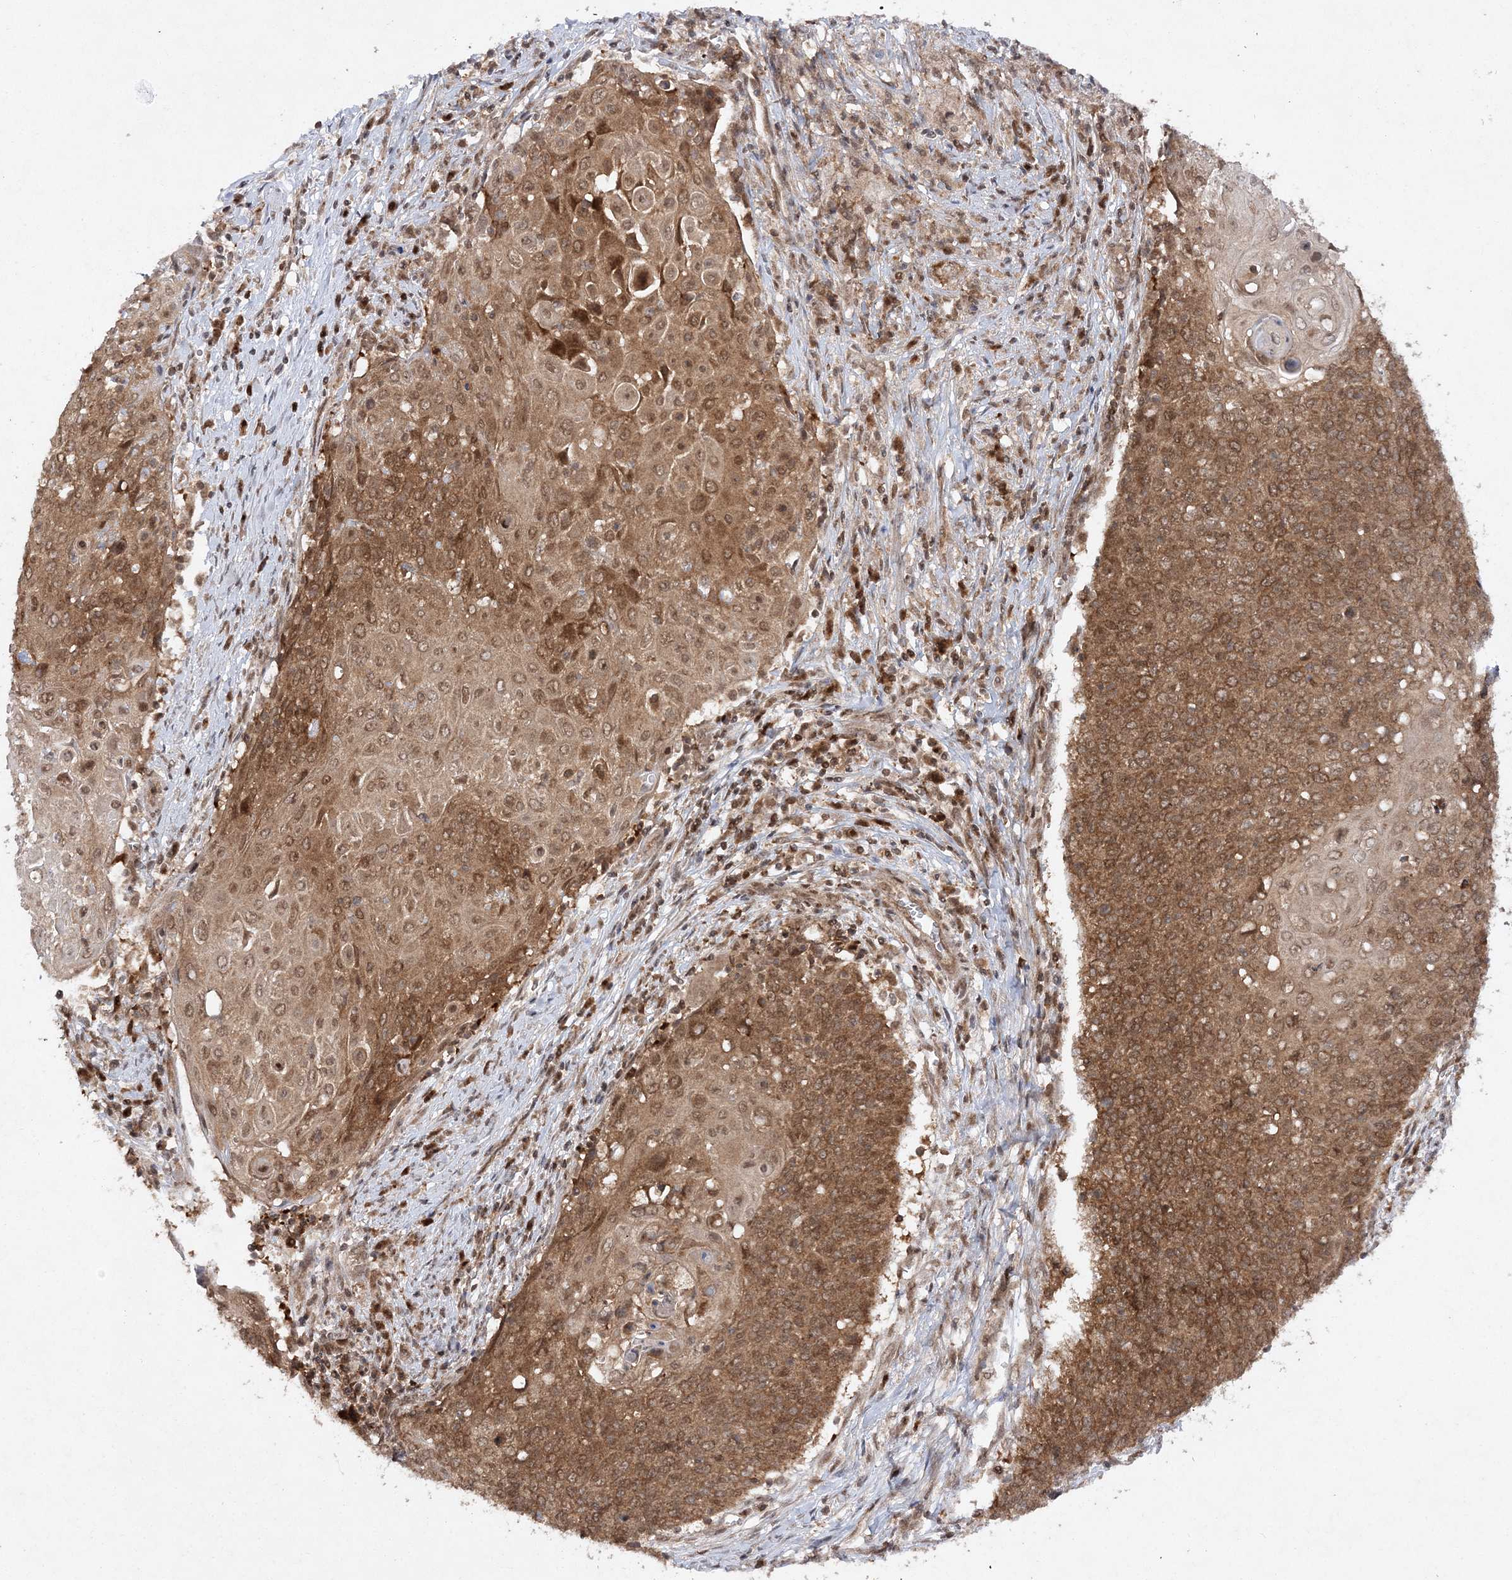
{"staining": {"intensity": "moderate", "quantity": ">75%", "location": "cytoplasmic/membranous,nuclear"}, "tissue": "cervical cancer", "cell_type": "Tumor cells", "image_type": "cancer", "snomed": [{"axis": "morphology", "description": "Squamous cell carcinoma, NOS"}, {"axis": "topography", "description": "Cervix"}], "caption": "Brown immunohistochemical staining in cervical cancer exhibits moderate cytoplasmic/membranous and nuclear expression in approximately >75% of tumor cells.", "gene": "NIF3L1", "patient": {"sex": "female", "age": 39}}